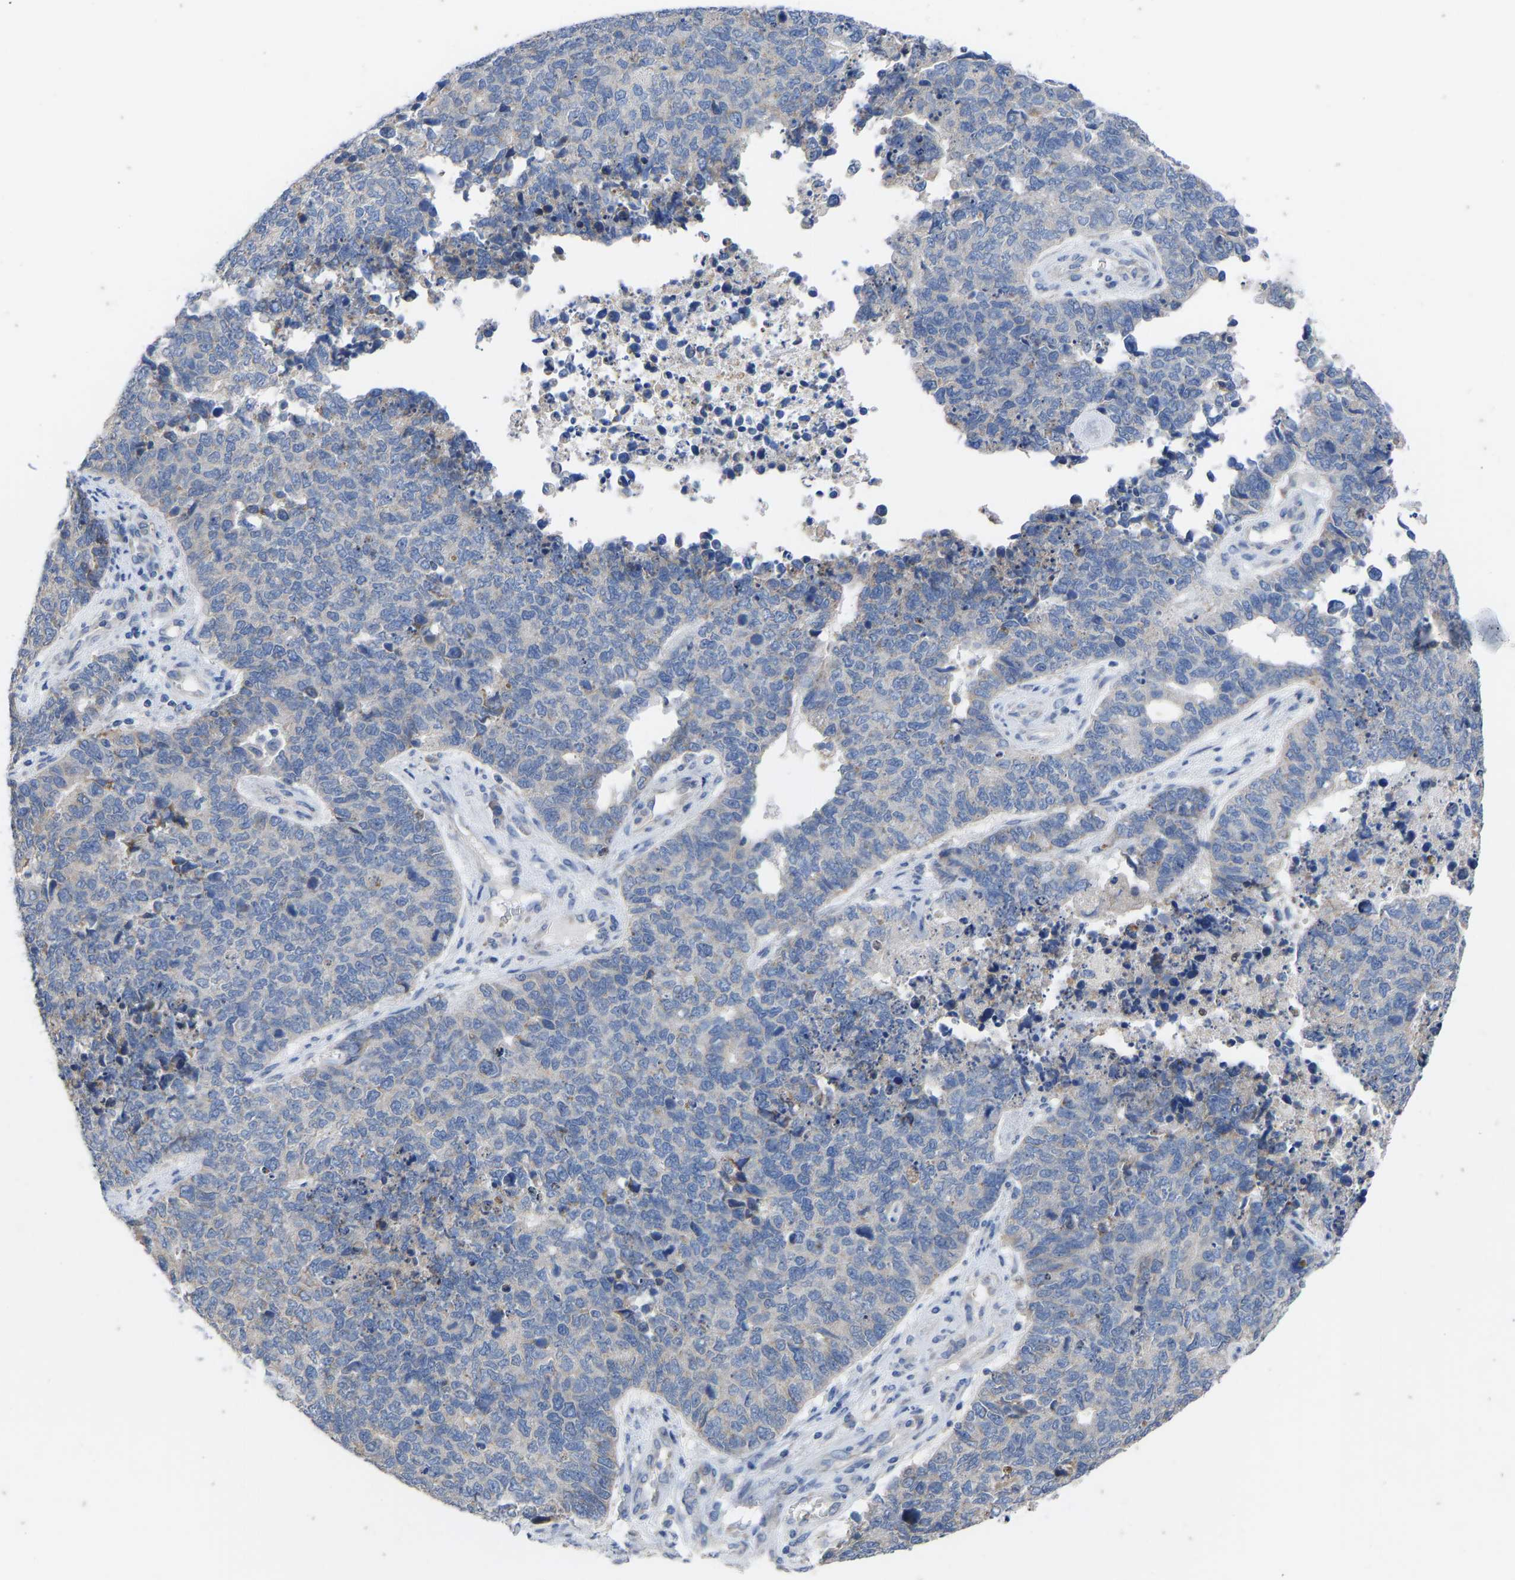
{"staining": {"intensity": "negative", "quantity": "none", "location": "none"}, "tissue": "cervical cancer", "cell_type": "Tumor cells", "image_type": "cancer", "snomed": [{"axis": "morphology", "description": "Squamous cell carcinoma, NOS"}, {"axis": "topography", "description": "Cervix"}], "caption": "Image shows no significant protein expression in tumor cells of cervical squamous cell carcinoma.", "gene": "OLIG2", "patient": {"sex": "female", "age": 63}}